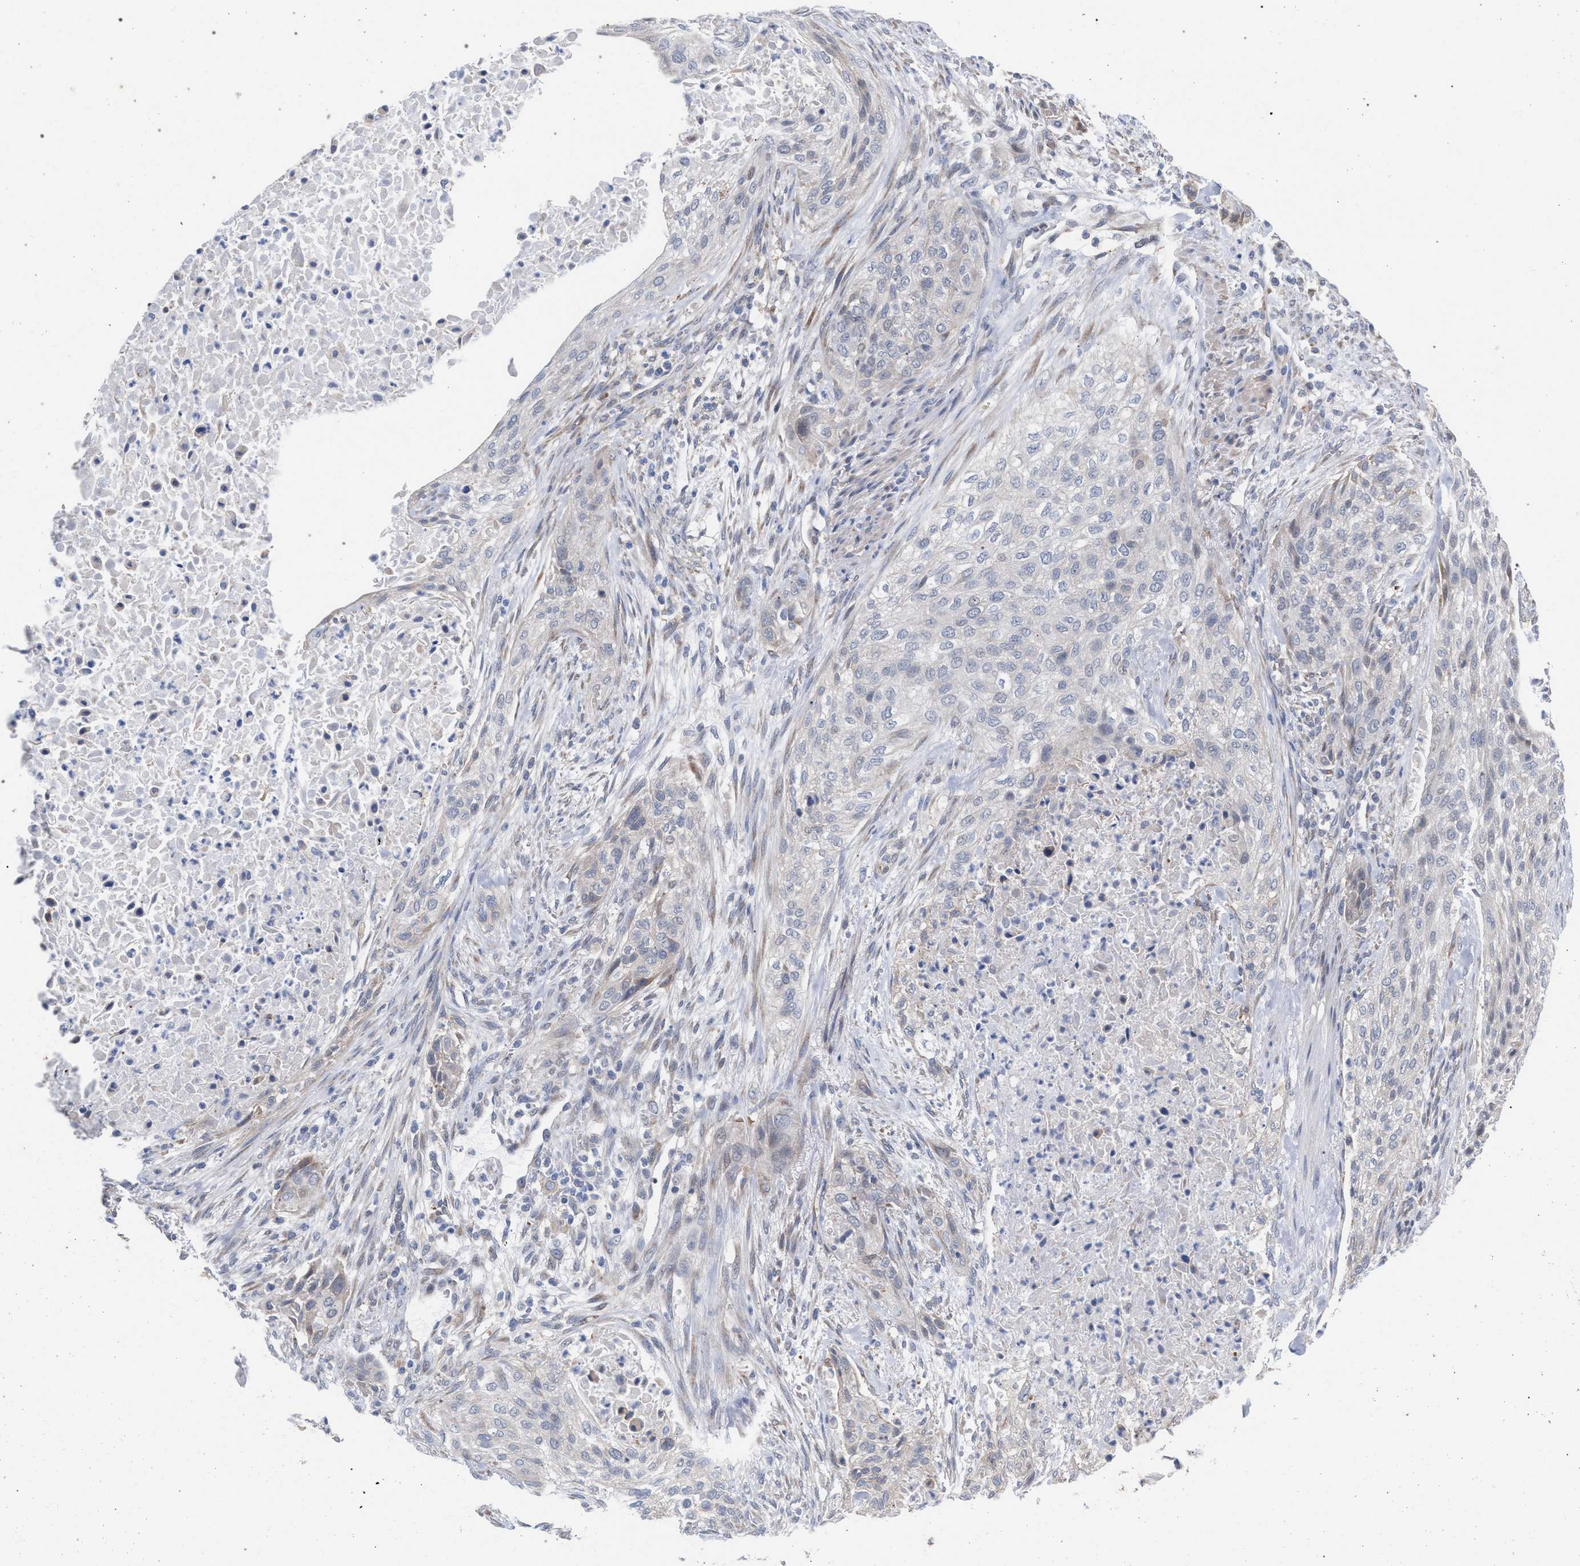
{"staining": {"intensity": "negative", "quantity": "none", "location": "none"}, "tissue": "urothelial cancer", "cell_type": "Tumor cells", "image_type": "cancer", "snomed": [{"axis": "morphology", "description": "Urothelial carcinoma, Low grade"}, {"axis": "morphology", "description": "Urothelial carcinoma, High grade"}, {"axis": "topography", "description": "Urinary bladder"}], "caption": "This image is of urothelial cancer stained with immunohistochemistry to label a protein in brown with the nuclei are counter-stained blue. There is no positivity in tumor cells. Brightfield microscopy of immunohistochemistry (IHC) stained with DAB (3,3'-diaminobenzidine) (brown) and hematoxylin (blue), captured at high magnification.", "gene": "FHOD3", "patient": {"sex": "male", "age": 35}}